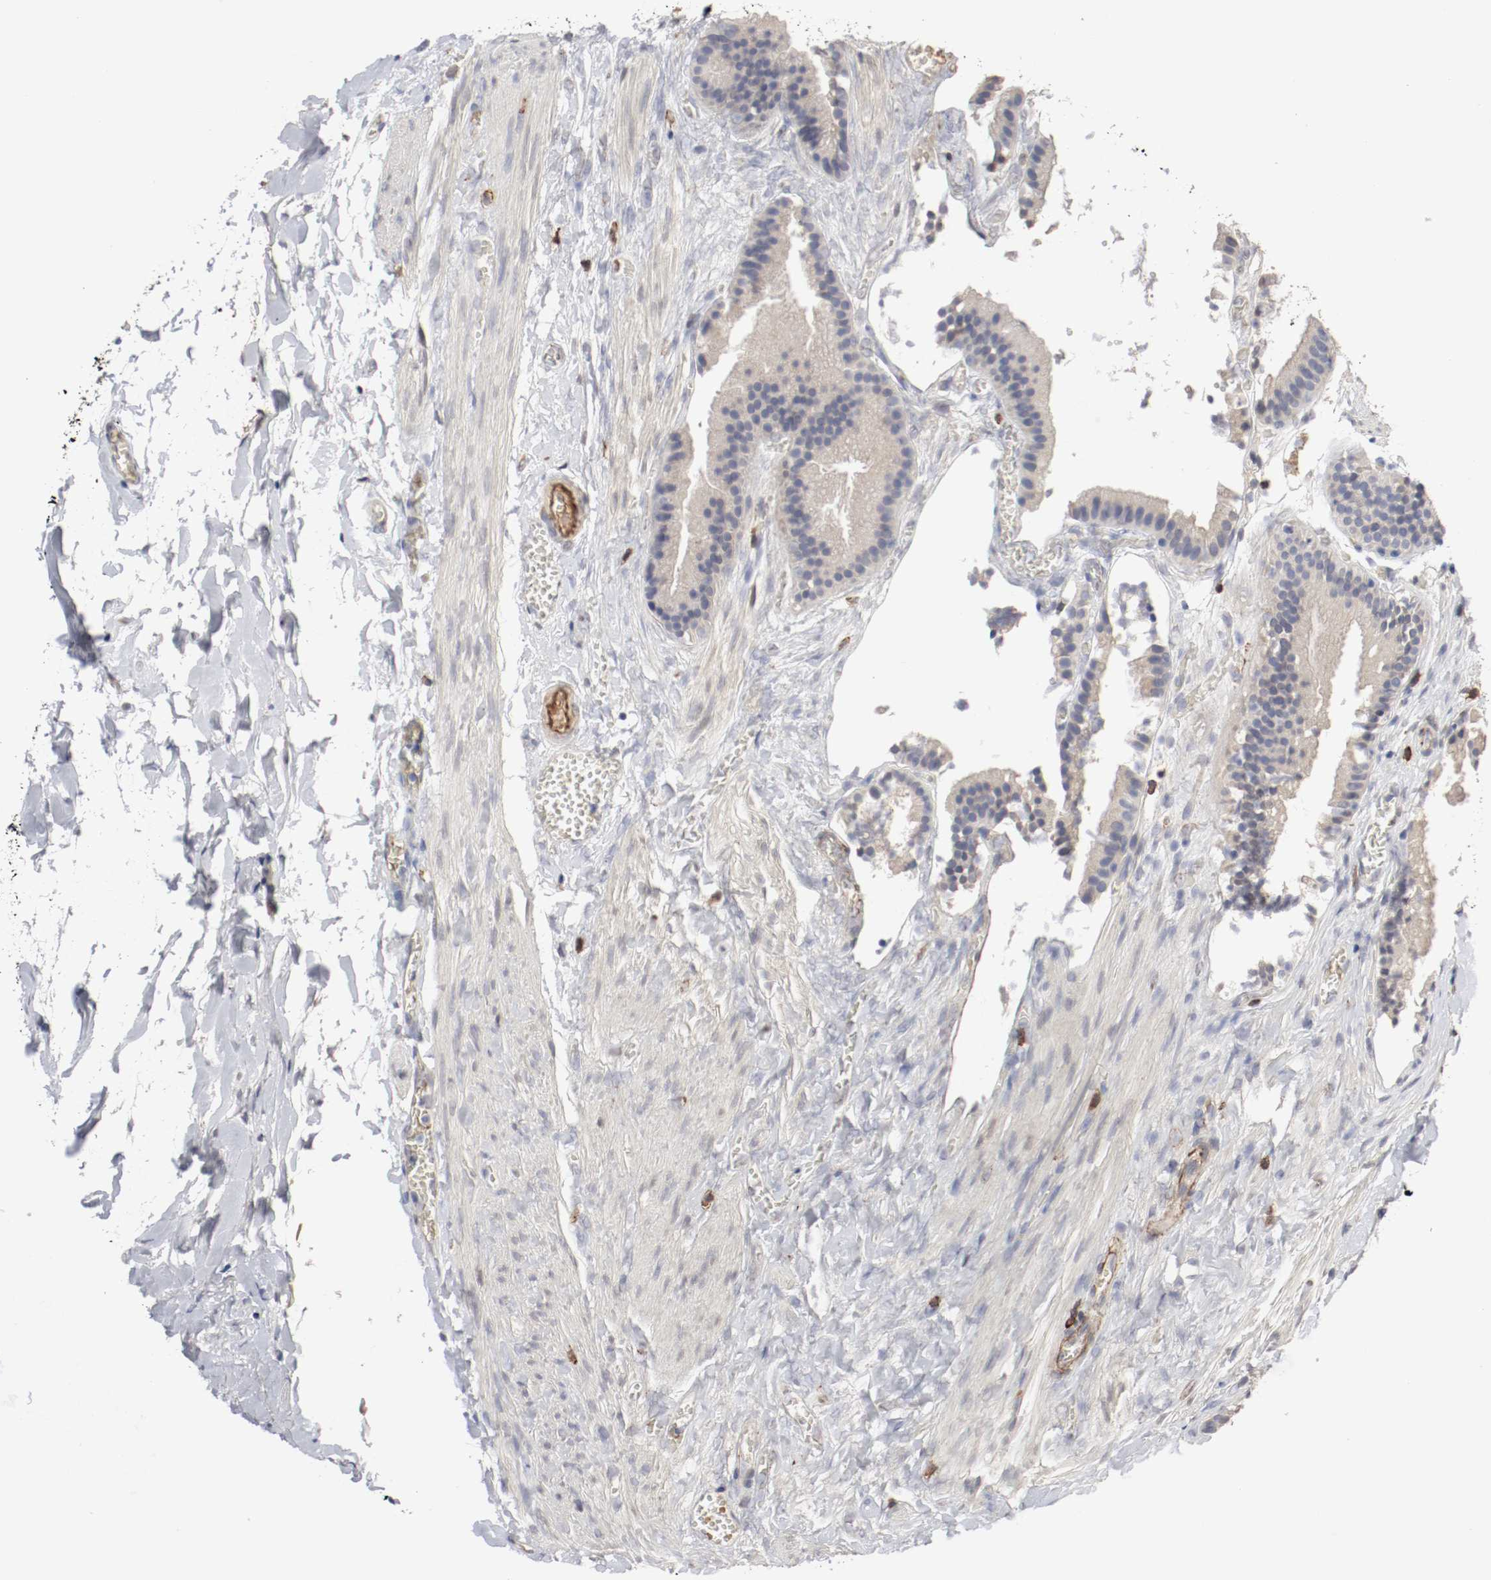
{"staining": {"intensity": "weak", "quantity": "<25%", "location": "cytoplasmic/membranous"}, "tissue": "gallbladder", "cell_type": "Glandular cells", "image_type": "normal", "snomed": [{"axis": "morphology", "description": "Normal tissue, NOS"}, {"axis": "topography", "description": "Gallbladder"}], "caption": "Glandular cells show no significant expression in unremarkable gallbladder.", "gene": "KIT", "patient": {"sex": "female", "age": 63}}